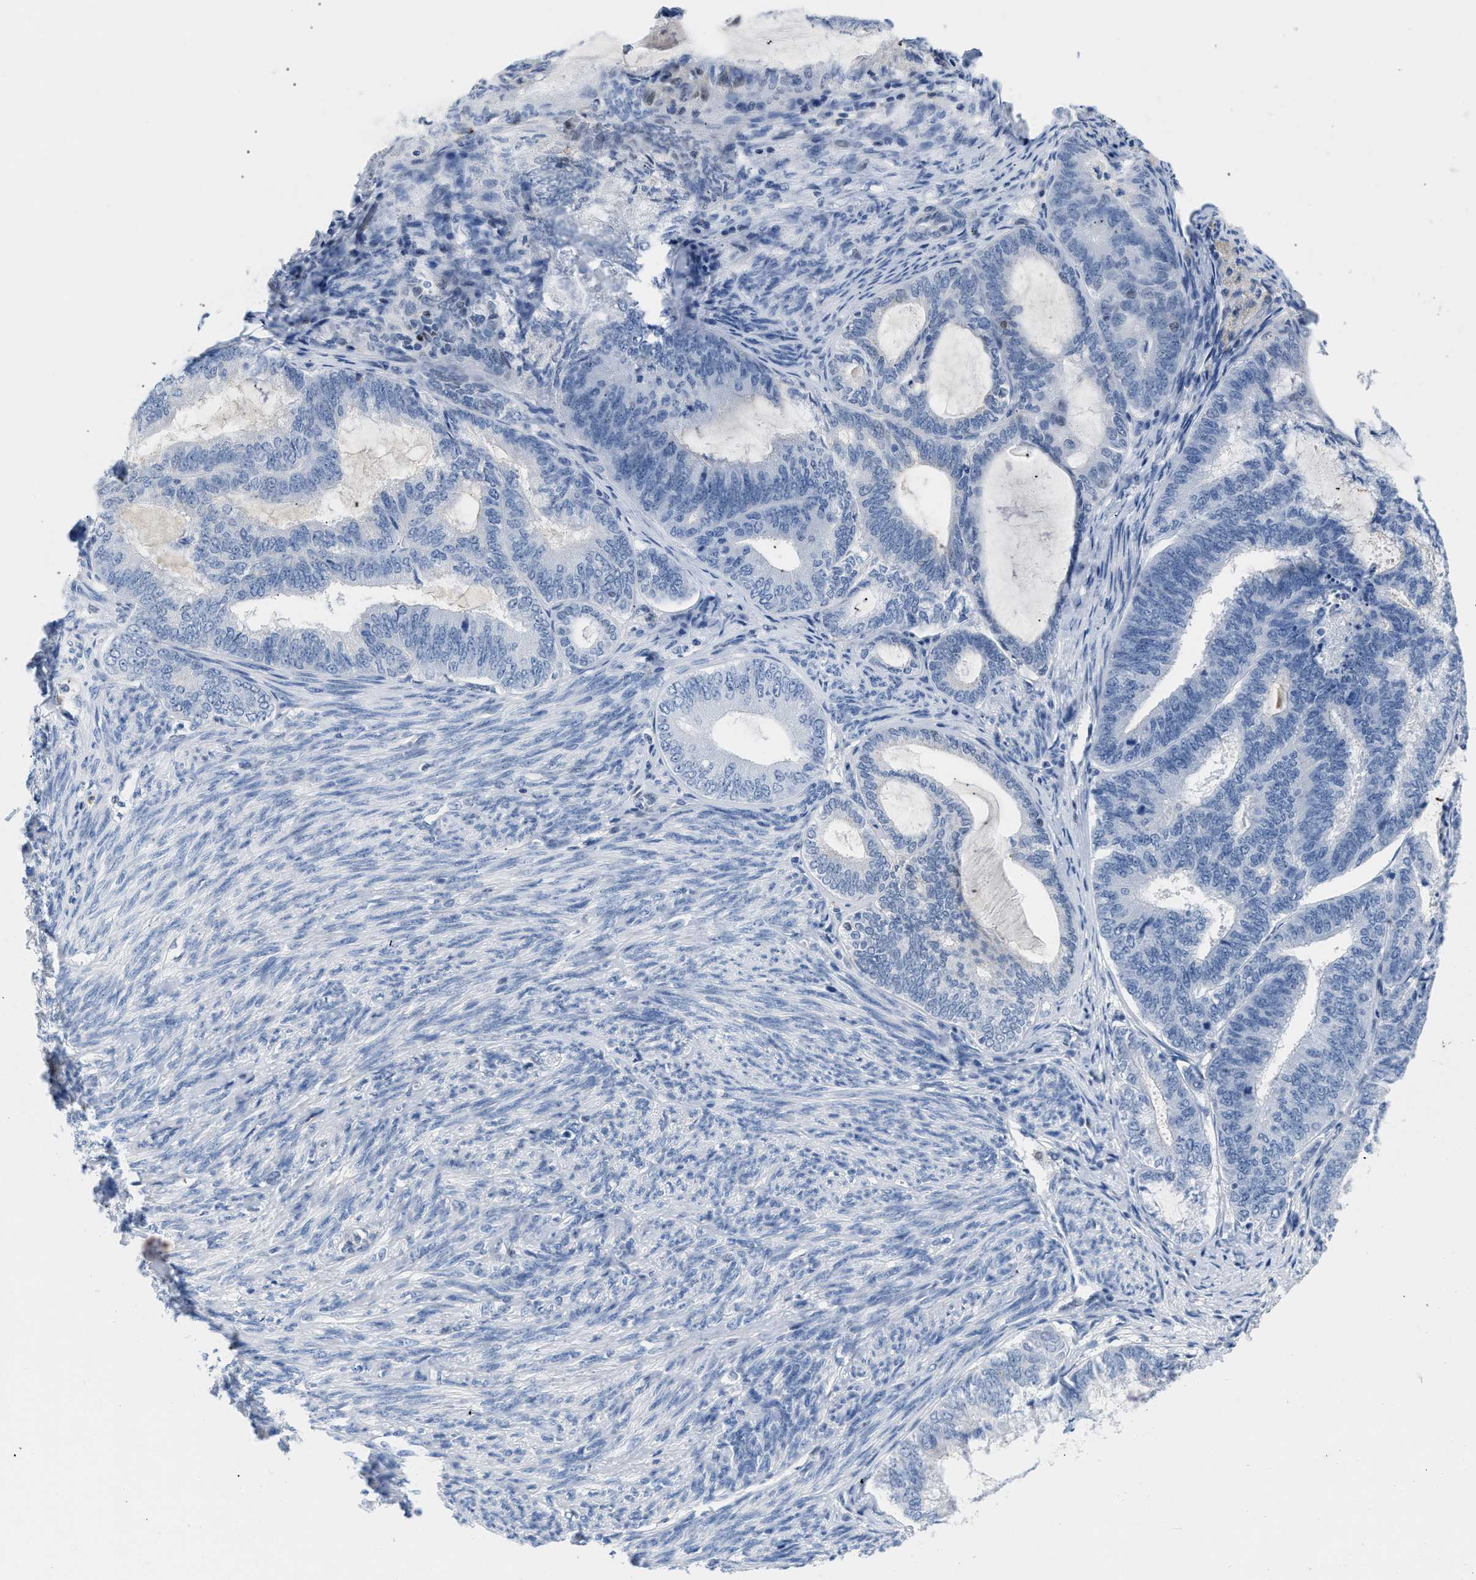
{"staining": {"intensity": "negative", "quantity": "none", "location": "none"}, "tissue": "endometrial cancer", "cell_type": "Tumor cells", "image_type": "cancer", "snomed": [{"axis": "morphology", "description": "Adenocarcinoma, NOS"}, {"axis": "topography", "description": "Endometrium"}], "caption": "Tumor cells show no significant positivity in endometrial cancer (adenocarcinoma).", "gene": "BOLL", "patient": {"sex": "female", "age": 86}}